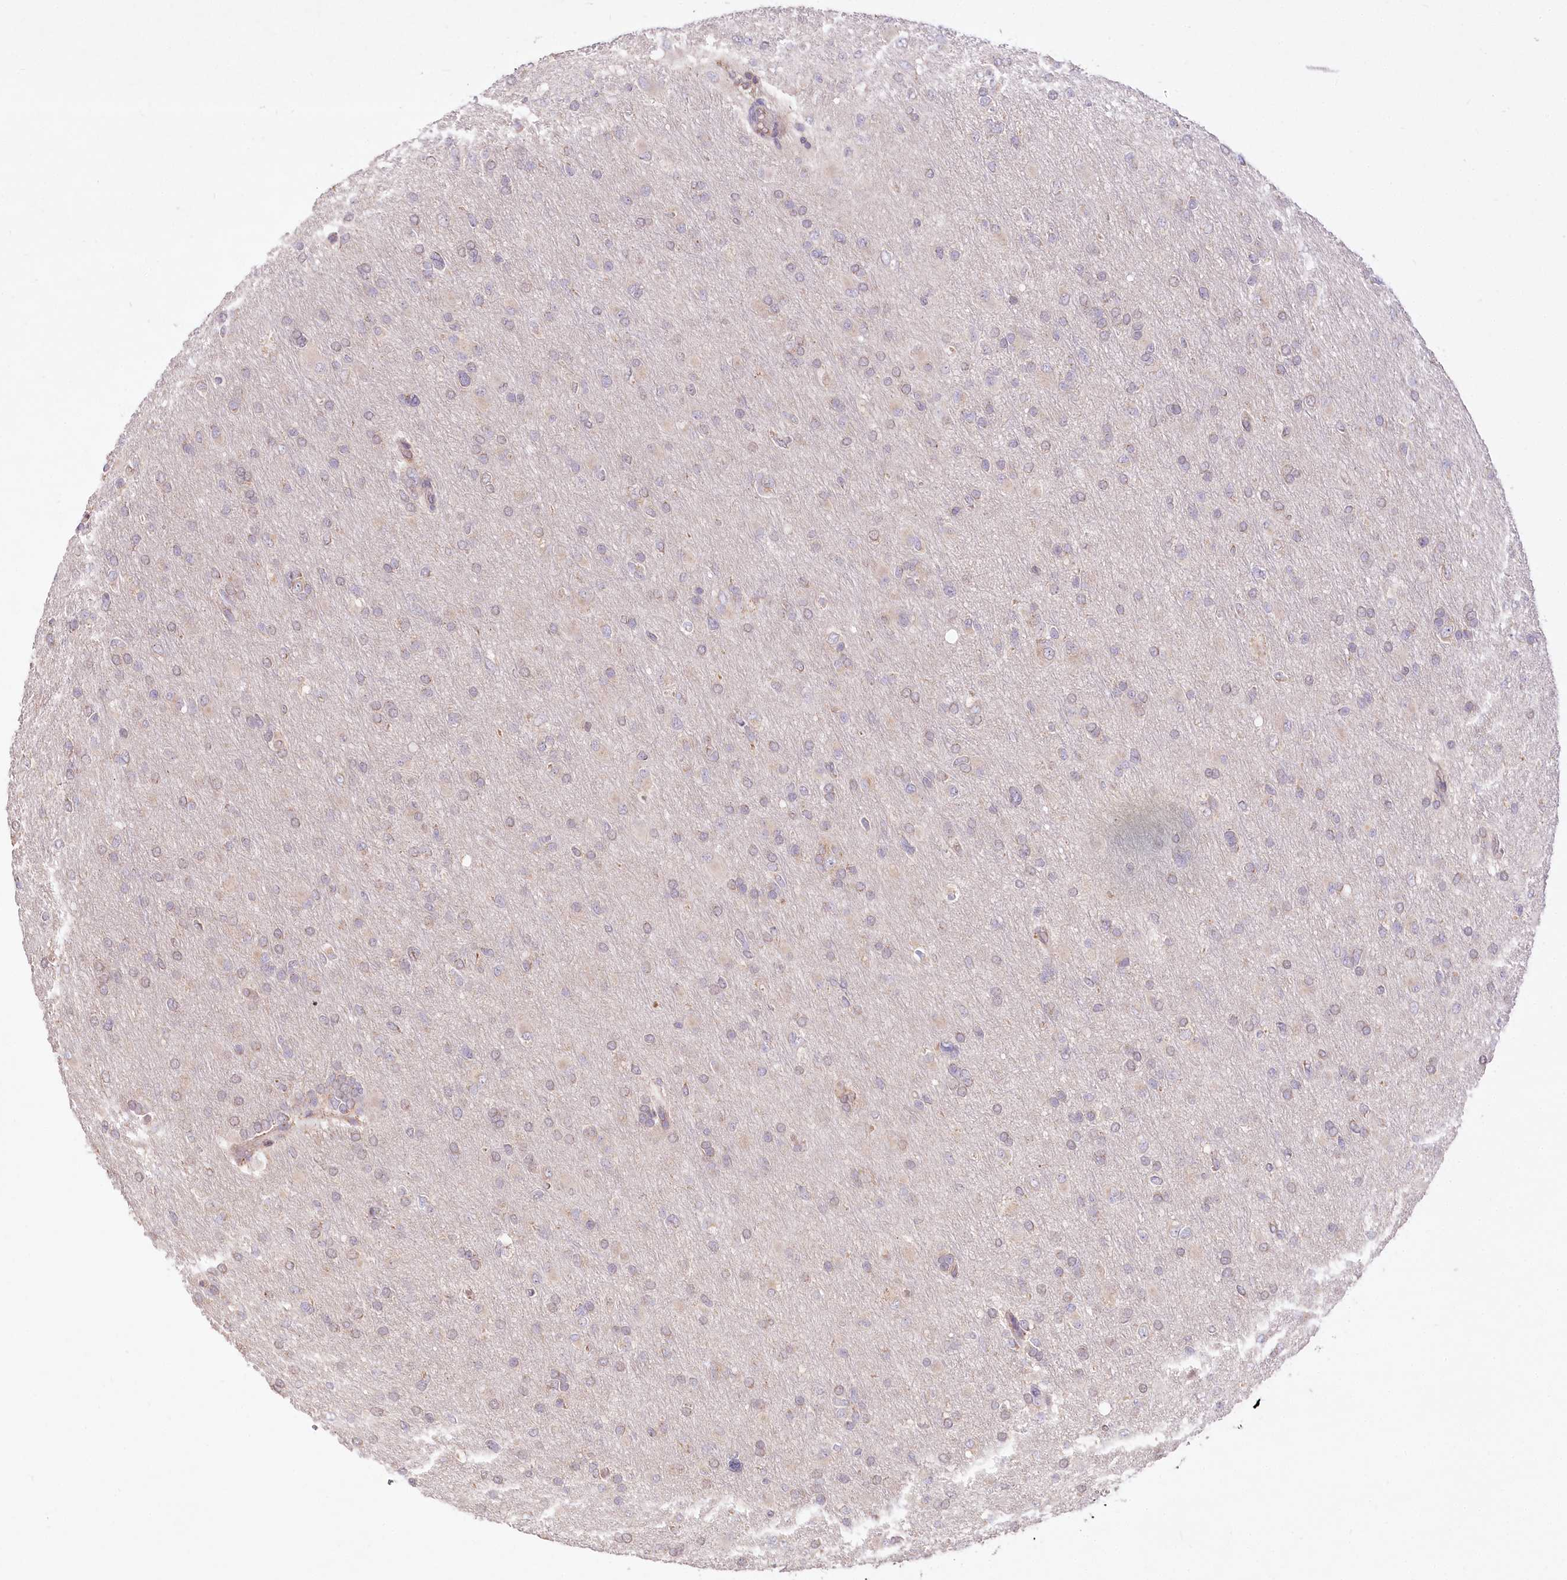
{"staining": {"intensity": "weak", "quantity": "25%-75%", "location": "cytoplasmic/membranous"}, "tissue": "glioma", "cell_type": "Tumor cells", "image_type": "cancer", "snomed": [{"axis": "morphology", "description": "Glioma, malignant, High grade"}, {"axis": "topography", "description": "Cerebral cortex"}], "caption": "Weak cytoplasmic/membranous protein positivity is seen in about 25%-75% of tumor cells in malignant glioma (high-grade).", "gene": "STT3B", "patient": {"sex": "female", "age": 36}}